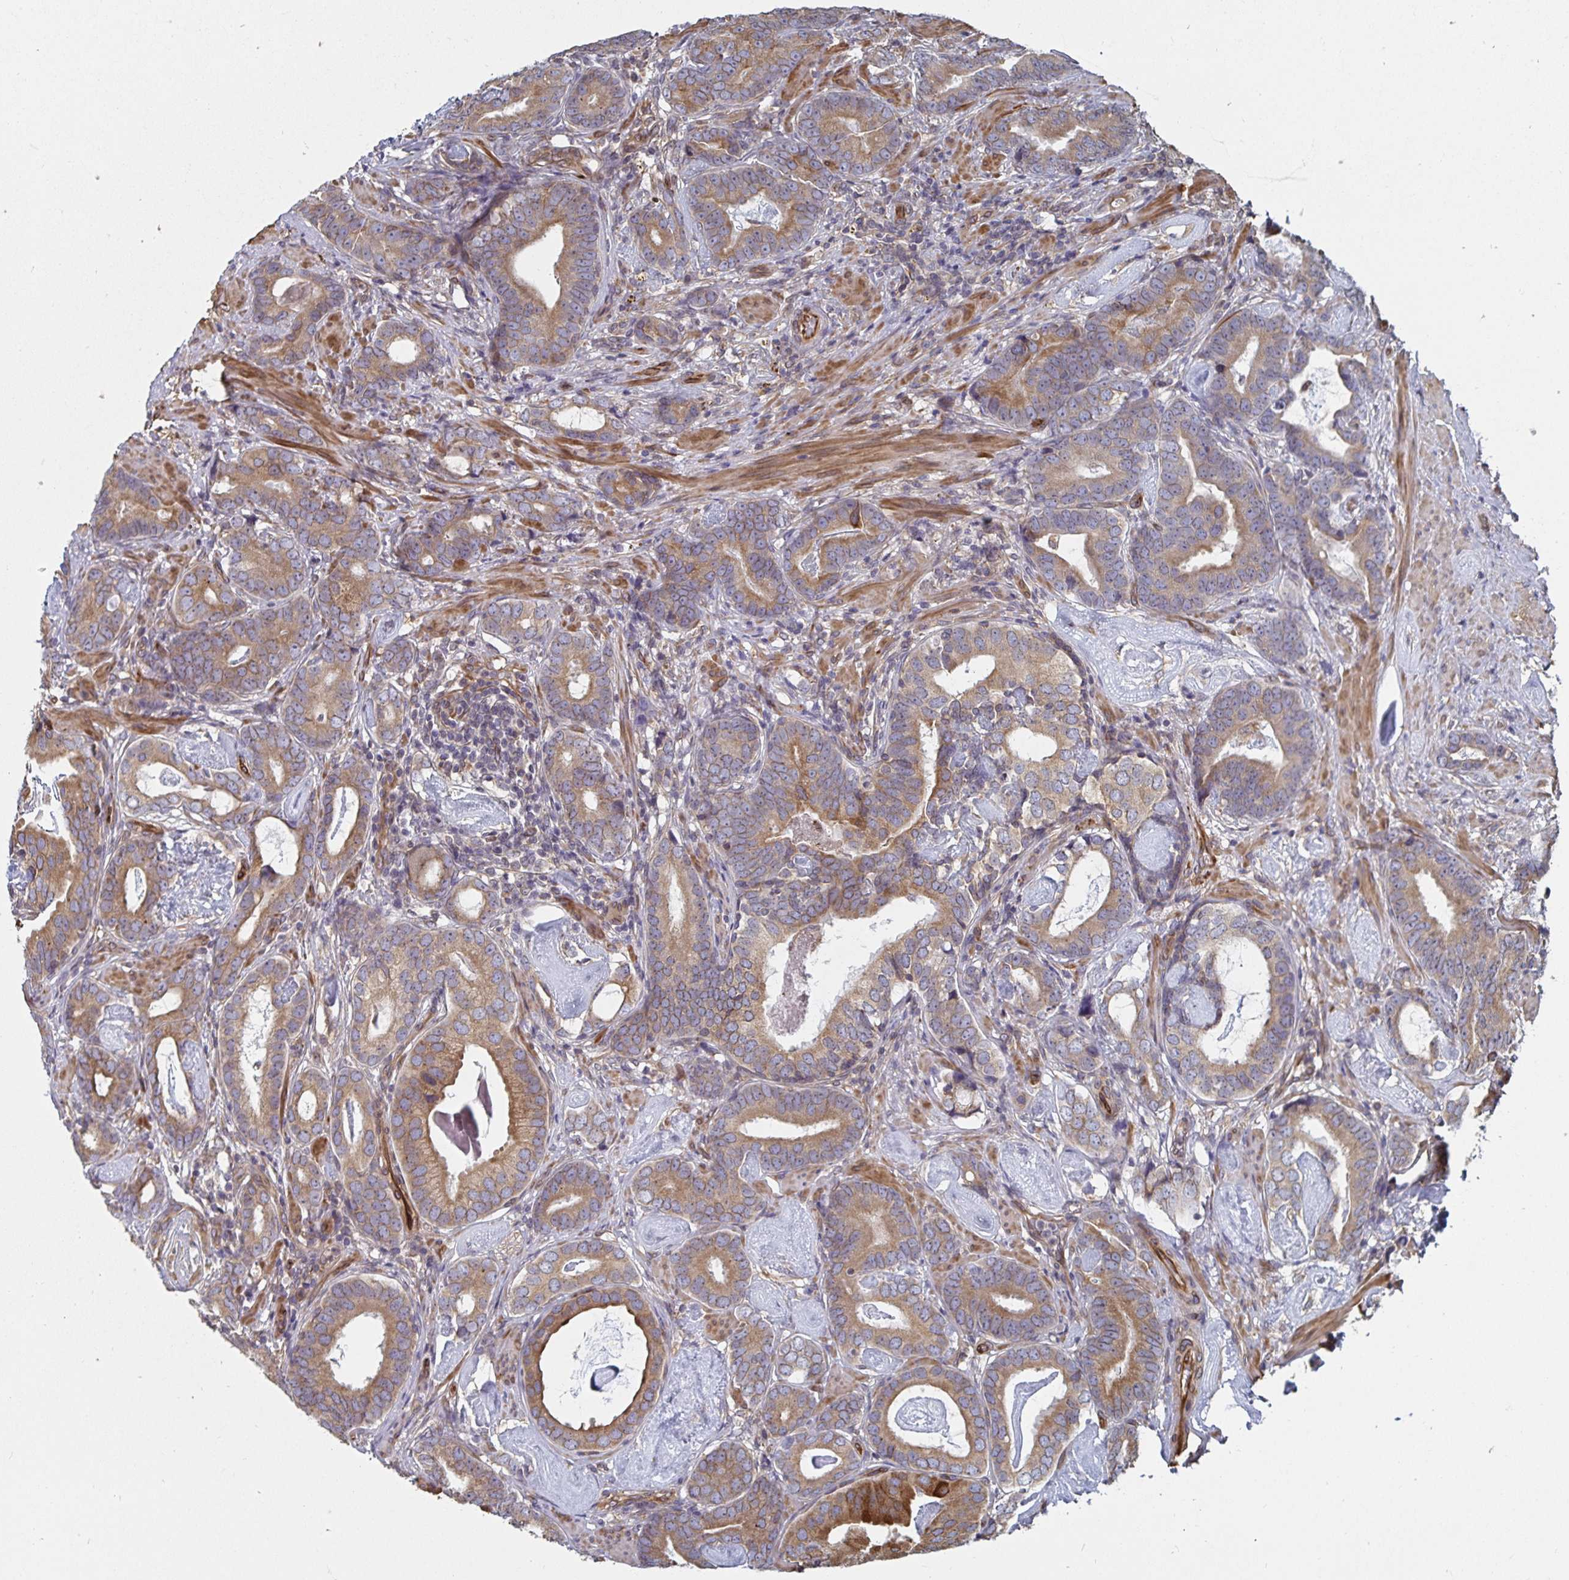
{"staining": {"intensity": "moderate", "quantity": ">75%", "location": "cytoplasmic/membranous"}, "tissue": "prostate cancer", "cell_type": "Tumor cells", "image_type": "cancer", "snomed": [{"axis": "morphology", "description": "Adenocarcinoma, Low grade"}, {"axis": "topography", "description": "Prostate and seminal vesicle, NOS"}], "caption": "Immunohistochemistry (IHC) histopathology image of human prostate cancer (adenocarcinoma (low-grade)) stained for a protein (brown), which displays medium levels of moderate cytoplasmic/membranous positivity in approximately >75% of tumor cells.", "gene": "BCAP29", "patient": {"sex": "male", "age": 71}}